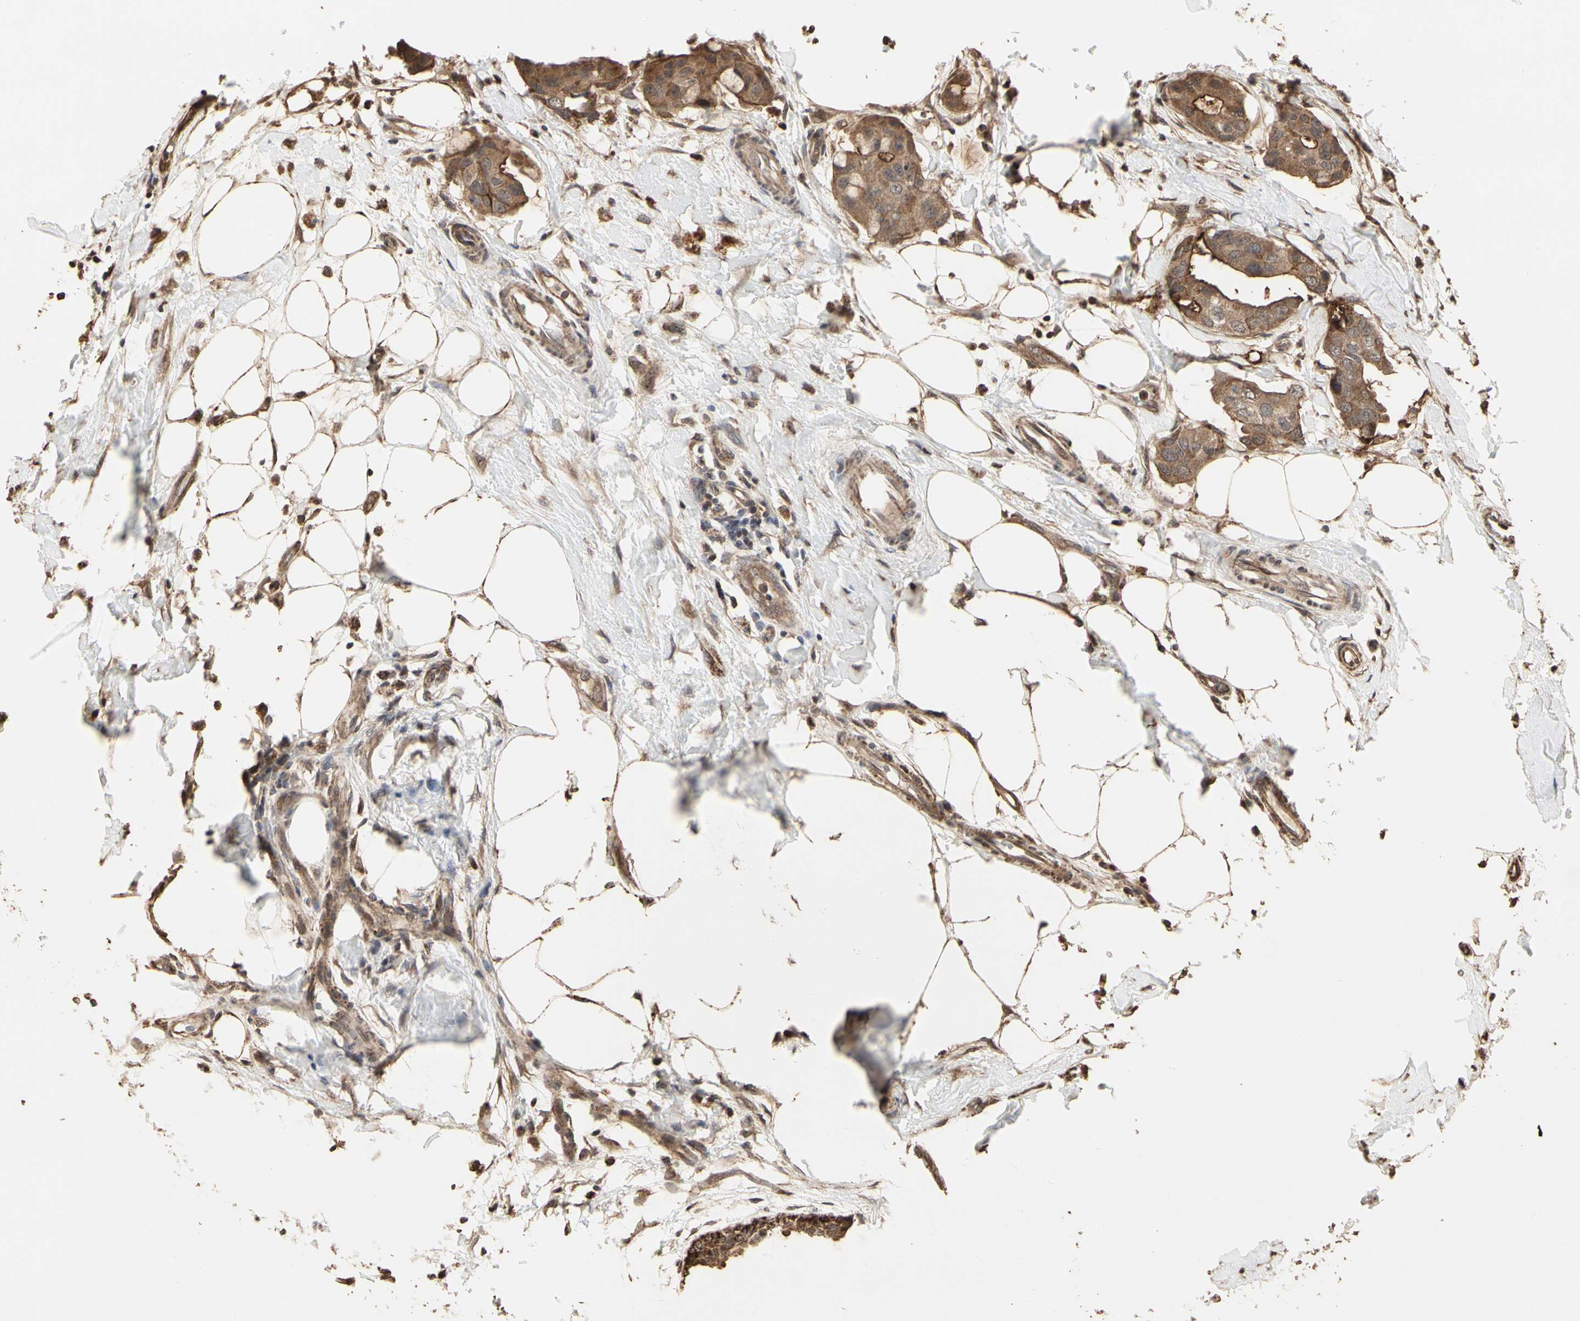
{"staining": {"intensity": "moderate", "quantity": ">75%", "location": "cytoplasmic/membranous"}, "tissue": "breast cancer", "cell_type": "Tumor cells", "image_type": "cancer", "snomed": [{"axis": "morphology", "description": "Duct carcinoma"}, {"axis": "topography", "description": "Breast"}], "caption": "Brown immunohistochemical staining in human breast cancer (intraductal carcinoma) displays moderate cytoplasmic/membranous staining in about >75% of tumor cells.", "gene": "TAOK1", "patient": {"sex": "female", "age": 40}}